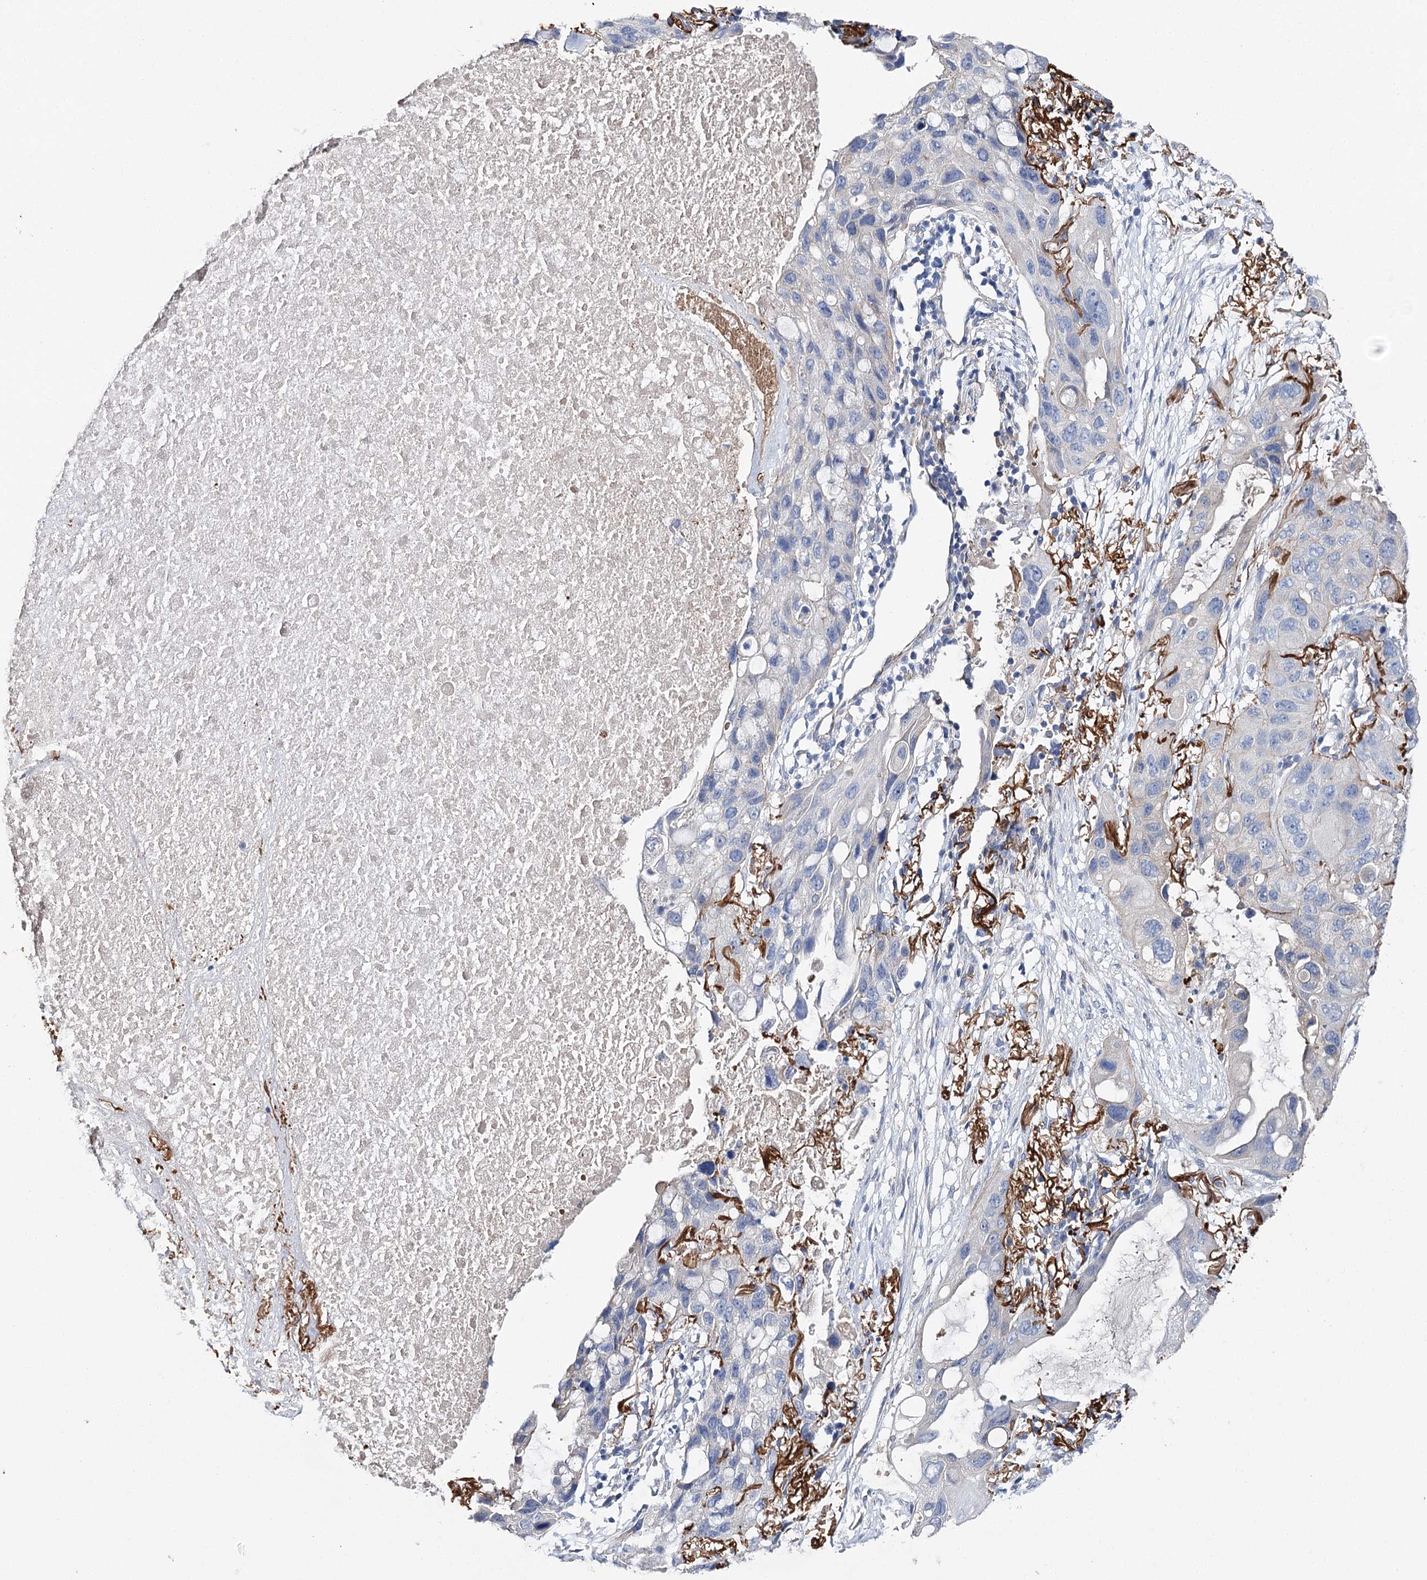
{"staining": {"intensity": "negative", "quantity": "none", "location": "none"}, "tissue": "lung cancer", "cell_type": "Tumor cells", "image_type": "cancer", "snomed": [{"axis": "morphology", "description": "Squamous cell carcinoma, NOS"}, {"axis": "topography", "description": "Lung"}], "caption": "Immunohistochemistry (IHC) of squamous cell carcinoma (lung) reveals no positivity in tumor cells. (Brightfield microscopy of DAB (3,3'-diaminobenzidine) immunohistochemistry at high magnification).", "gene": "EPYC", "patient": {"sex": "female", "age": 73}}